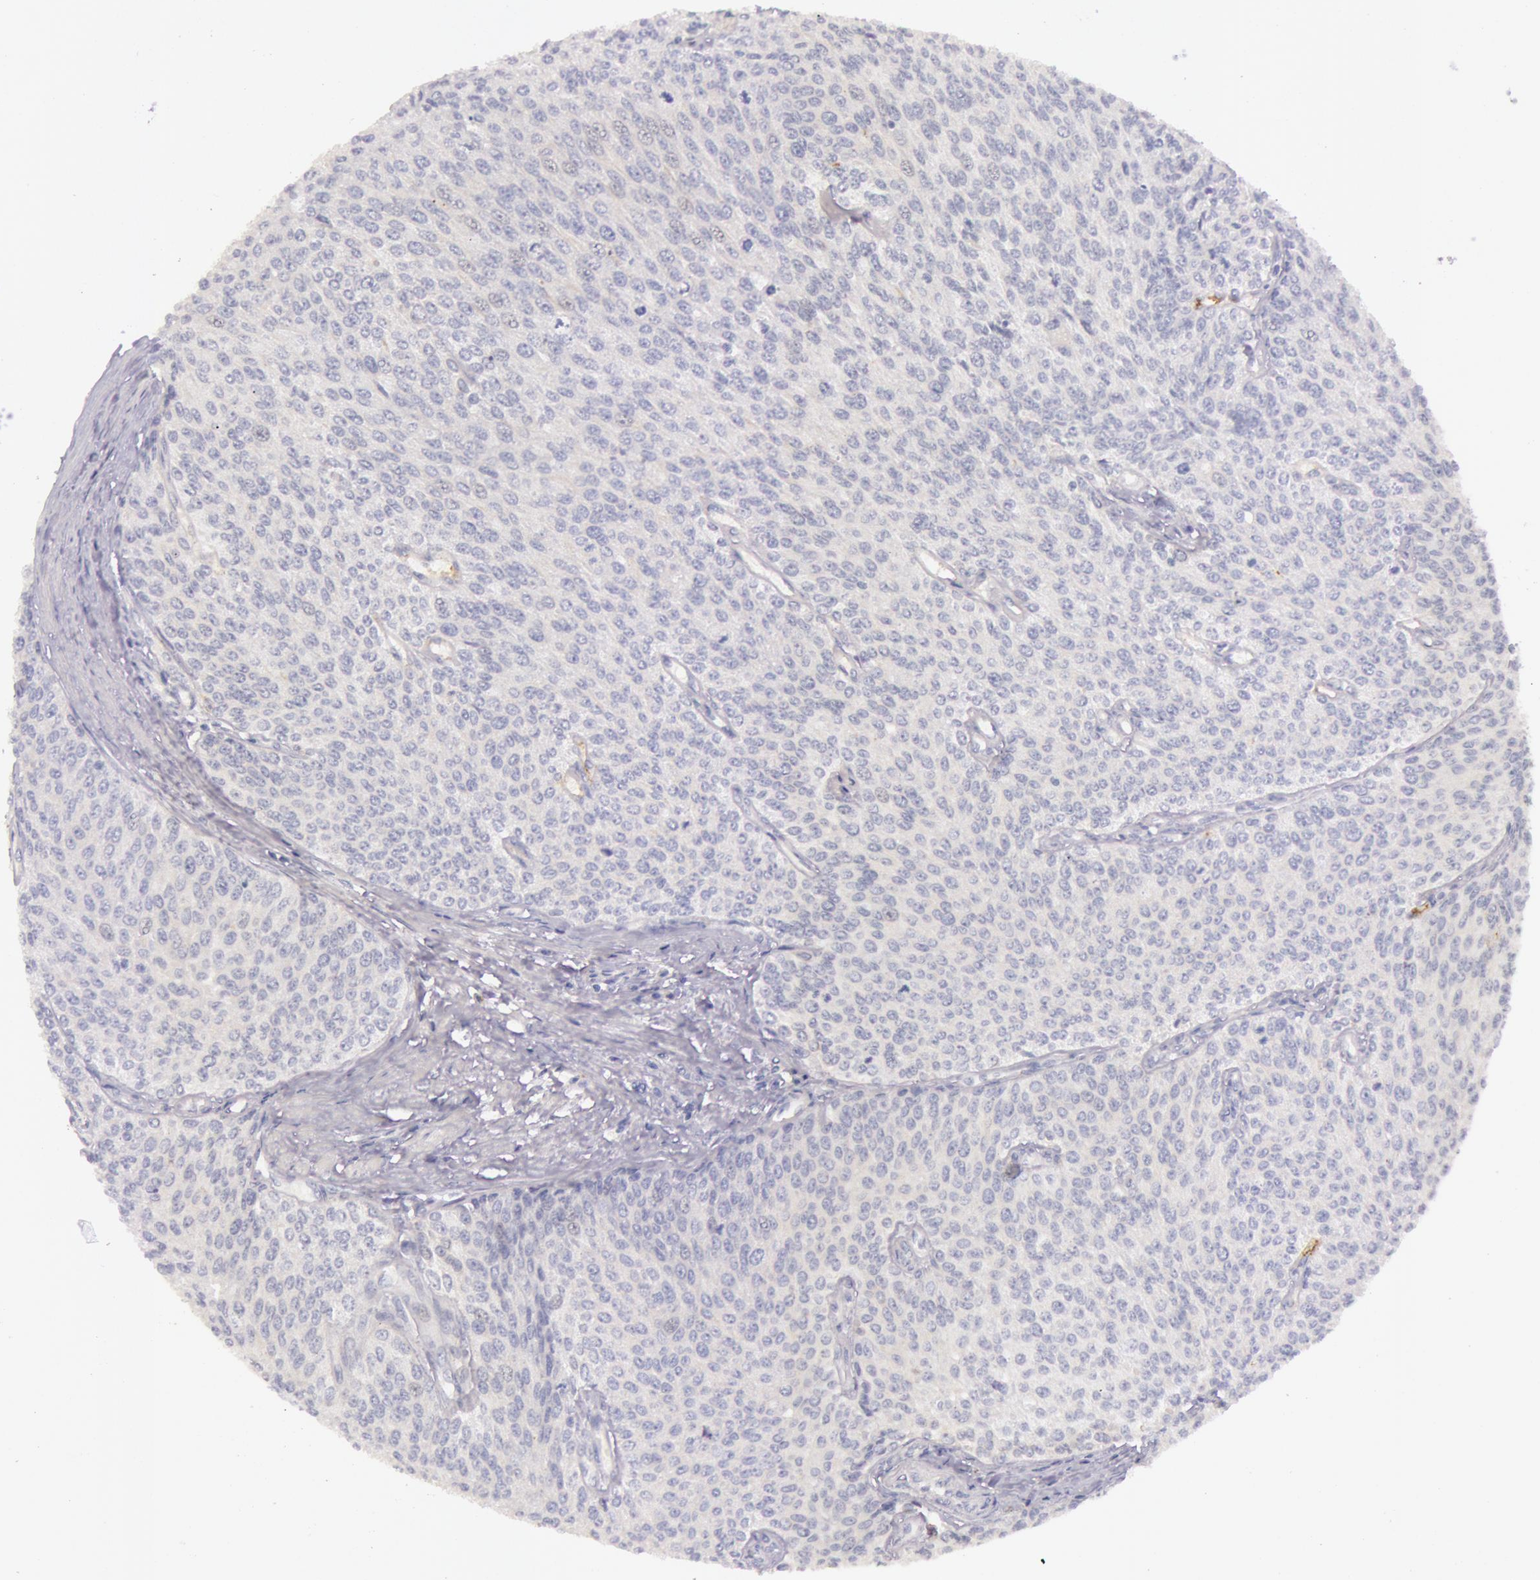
{"staining": {"intensity": "negative", "quantity": "none", "location": "none"}, "tissue": "urothelial cancer", "cell_type": "Tumor cells", "image_type": "cancer", "snomed": [{"axis": "morphology", "description": "Urothelial carcinoma, Low grade"}, {"axis": "topography", "description": "Urinary bladder"}], "caption": "This is a micrograph of immunohistochemistry staining of urothelial cancer, which shows no positivity in tumor cells.", "gene": "C4BPA", "patient": {"sex": "female", "age": 73}}